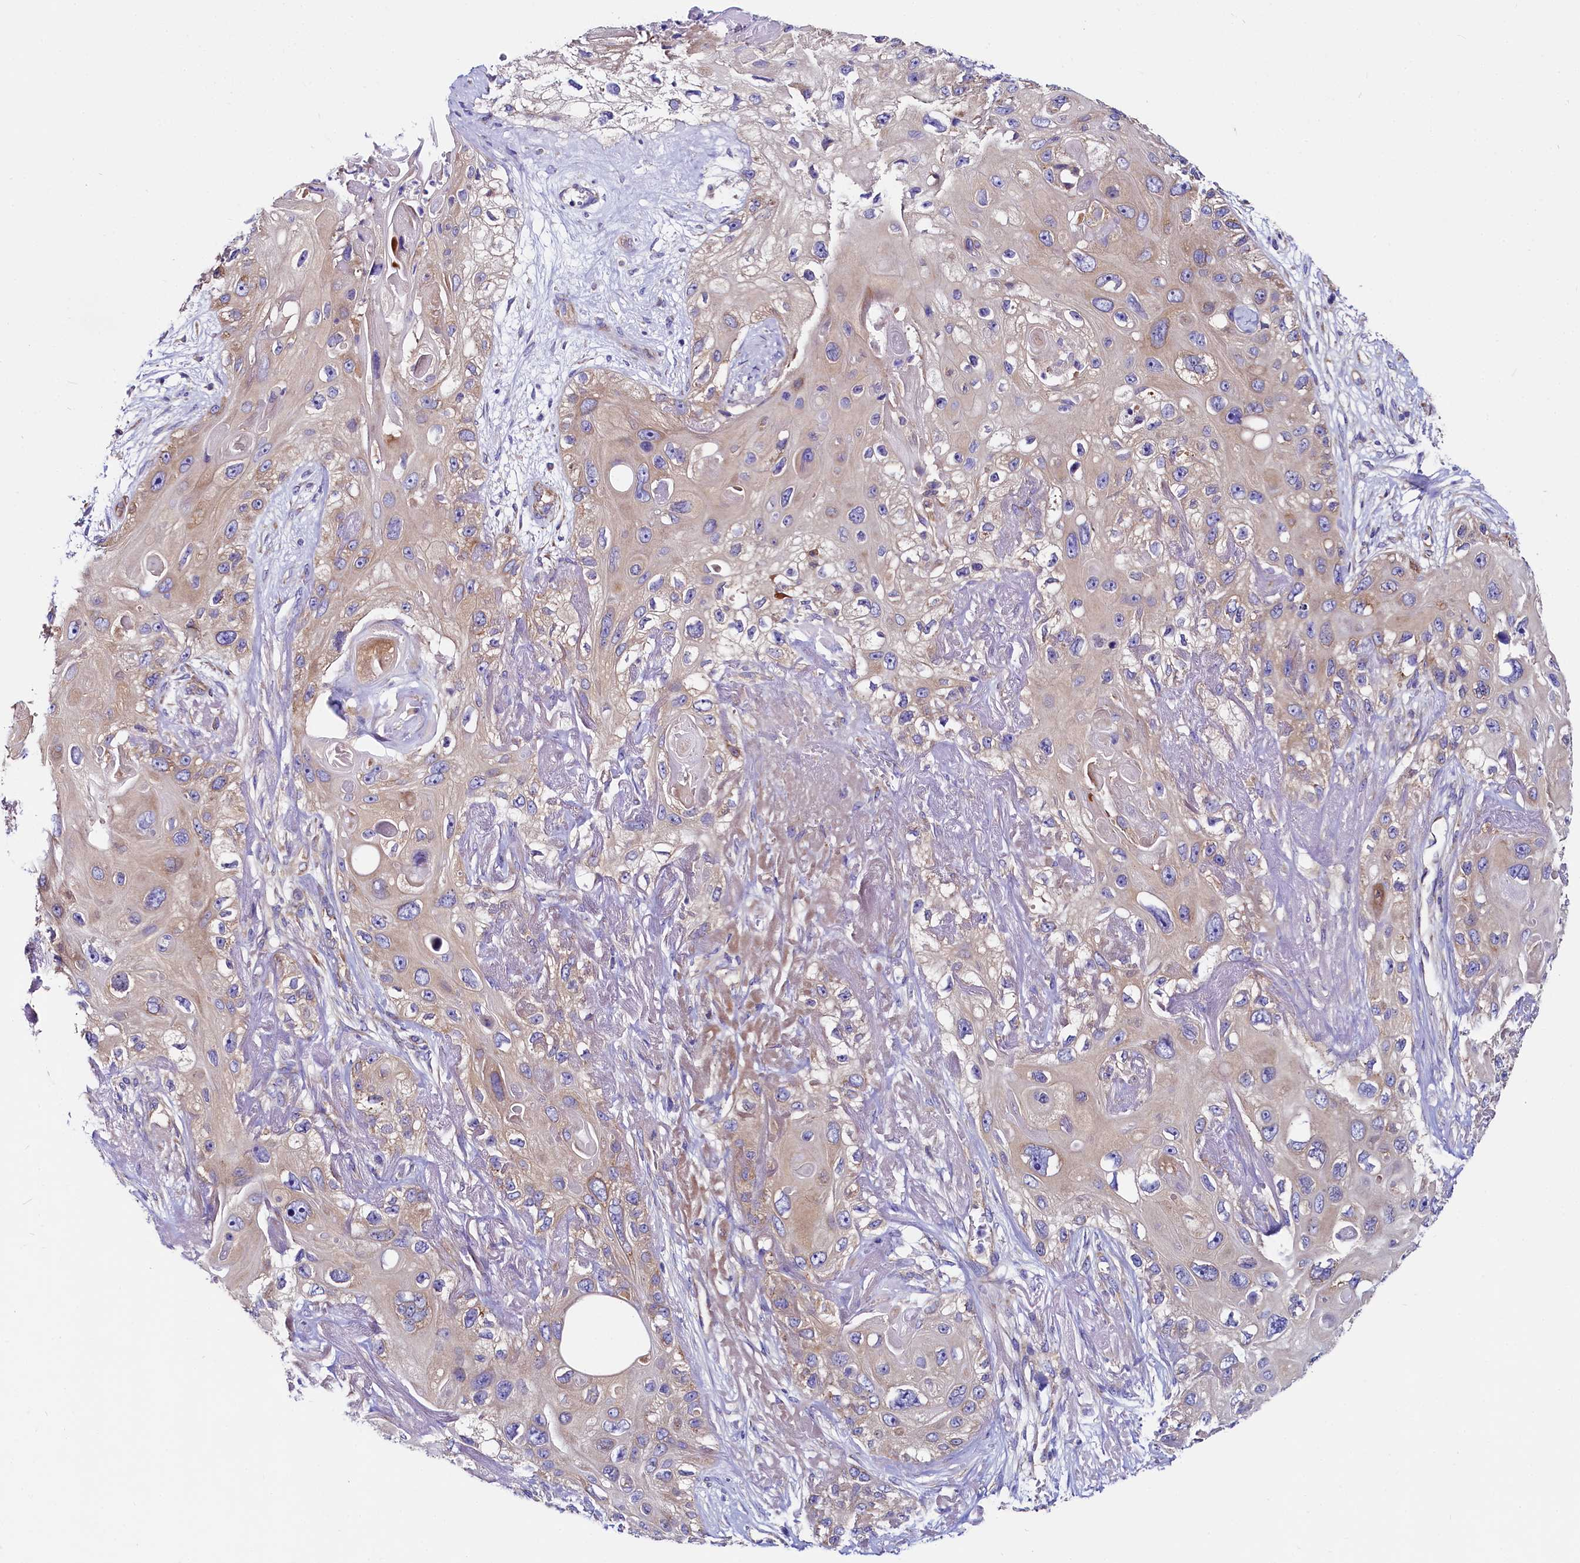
{"staining": {"intensity": "weak", "quantity": "25%-75%", "location": "cytoplasmic/membranous"}, "tissue": "skin cancer", "cell_type": "Tumor cells", "image_type": "cancer", "snomed": [{"axis": "morphology", "description": "Normal tissue, NOS"}, {"axis": "morphology", "description": "Squamous cell carcinoma, NOS"}, {"axis": "topography", "description": "Skin"}], "caption": "An immunohistochemistry histopathology image of neoplastic tissue is shown. Protein staining in brown highlights weak cytoplasmic/membranous positivity in skin cancer (squamous cell carcinoma) within tumor cells. (DAB (3,3'-diaminobenzidine) IHC, brown staining for protein, blue staining for nuclei).", "gene": "QARS1", "patient": {"sex": "male", "age": 72}}